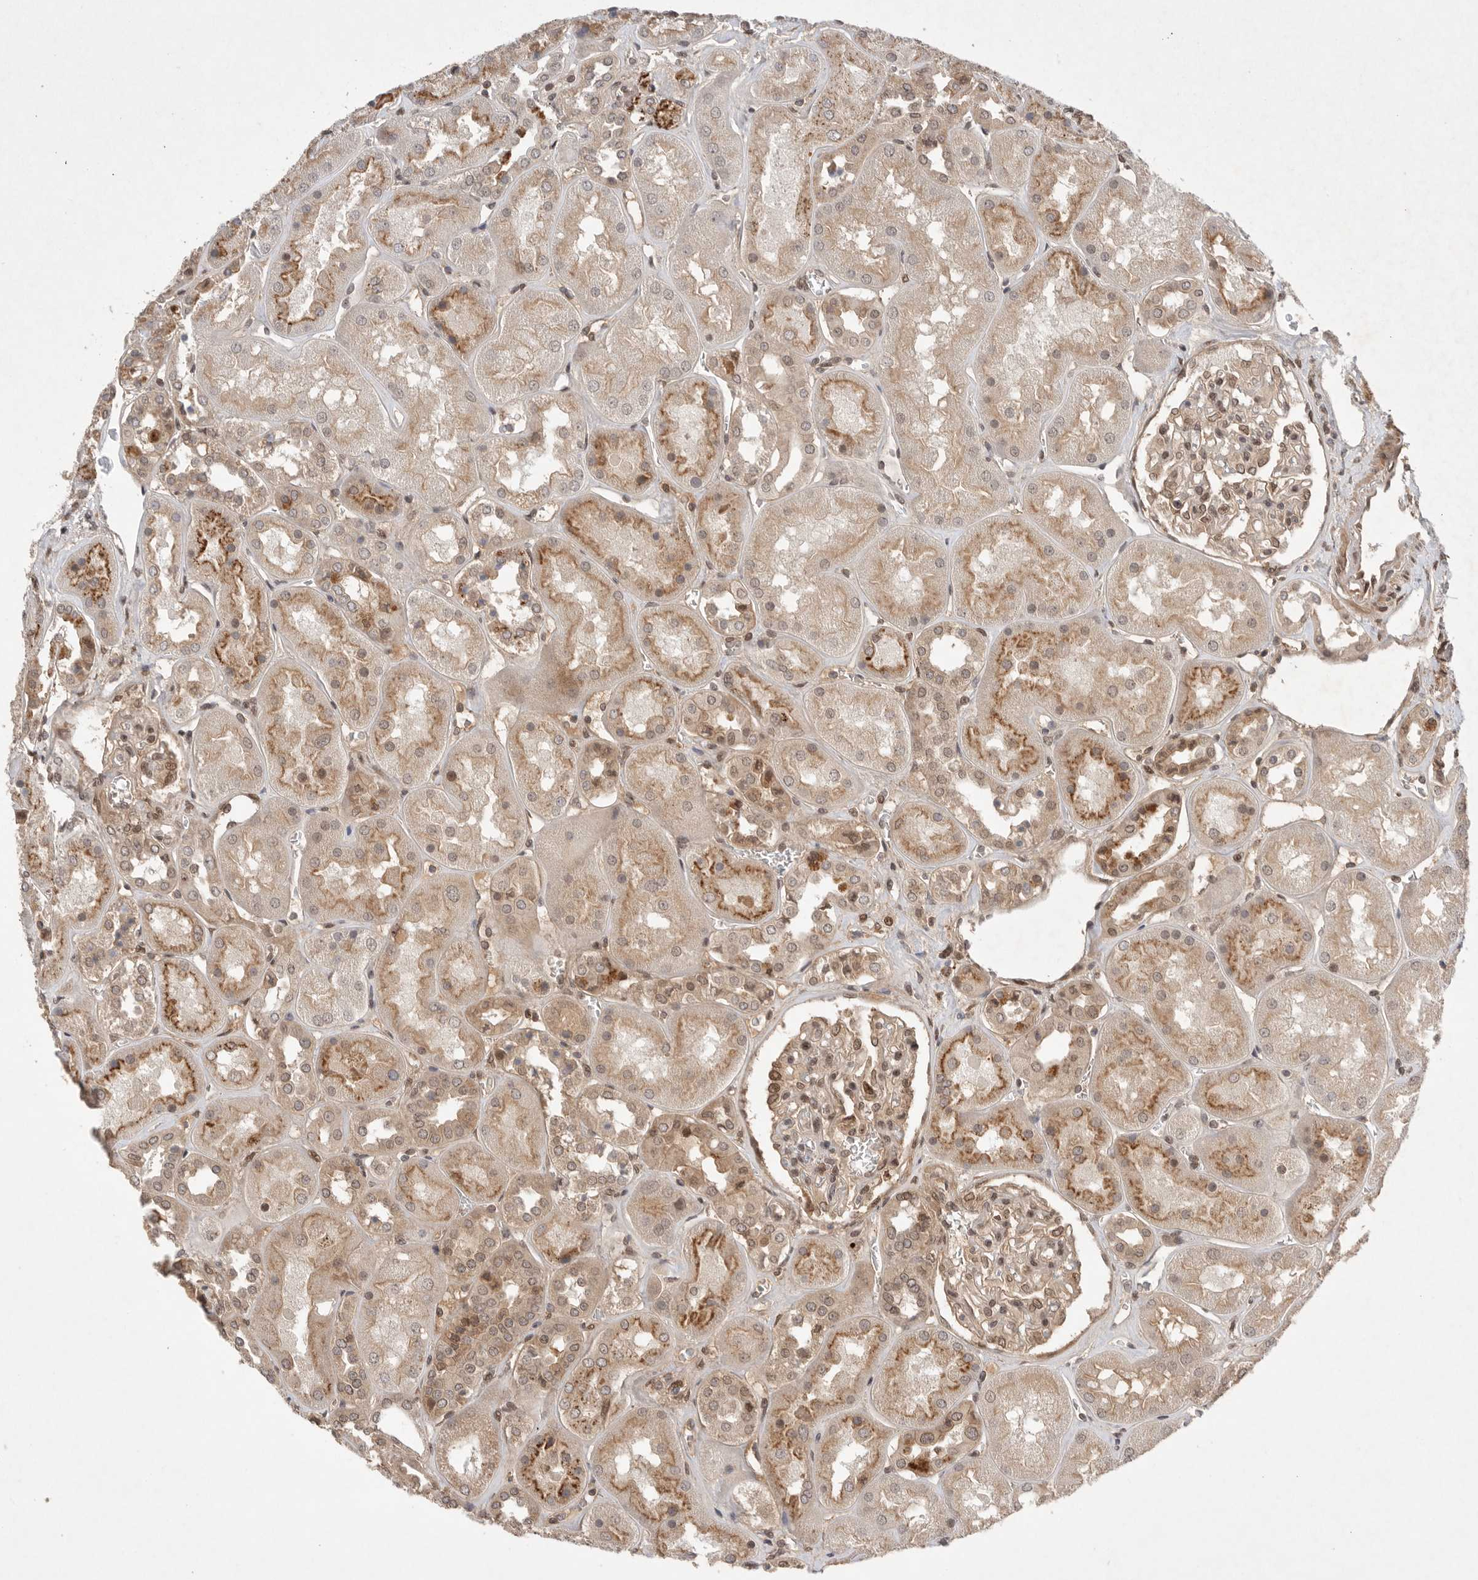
{"staining": {"intensity": "moderate", "quantity": "25%-75%", "location": "nuclear"}, "tissue": "kidney", "cell_type": "Cells in glomeruli", "image_type": "normal", "snomed": [{"axis": "morphology", "description": "Normal tissue, NOS"}, {"axis": "topography", "description": "Kidney"}], "caption": "Kidney stained with DAB immunohistochemistry exhibits medium levels of moderate nuclear expression in about 25%-75% of cells in glomeruli. The staining was performed using DAB (3,3'-diaminobenzidine), with brown indicating positive protein expression. Nuclei are stained blue with hematoxylin.", "gene": "LEMD3", "patient": {"sex": "male", "age": 70}}